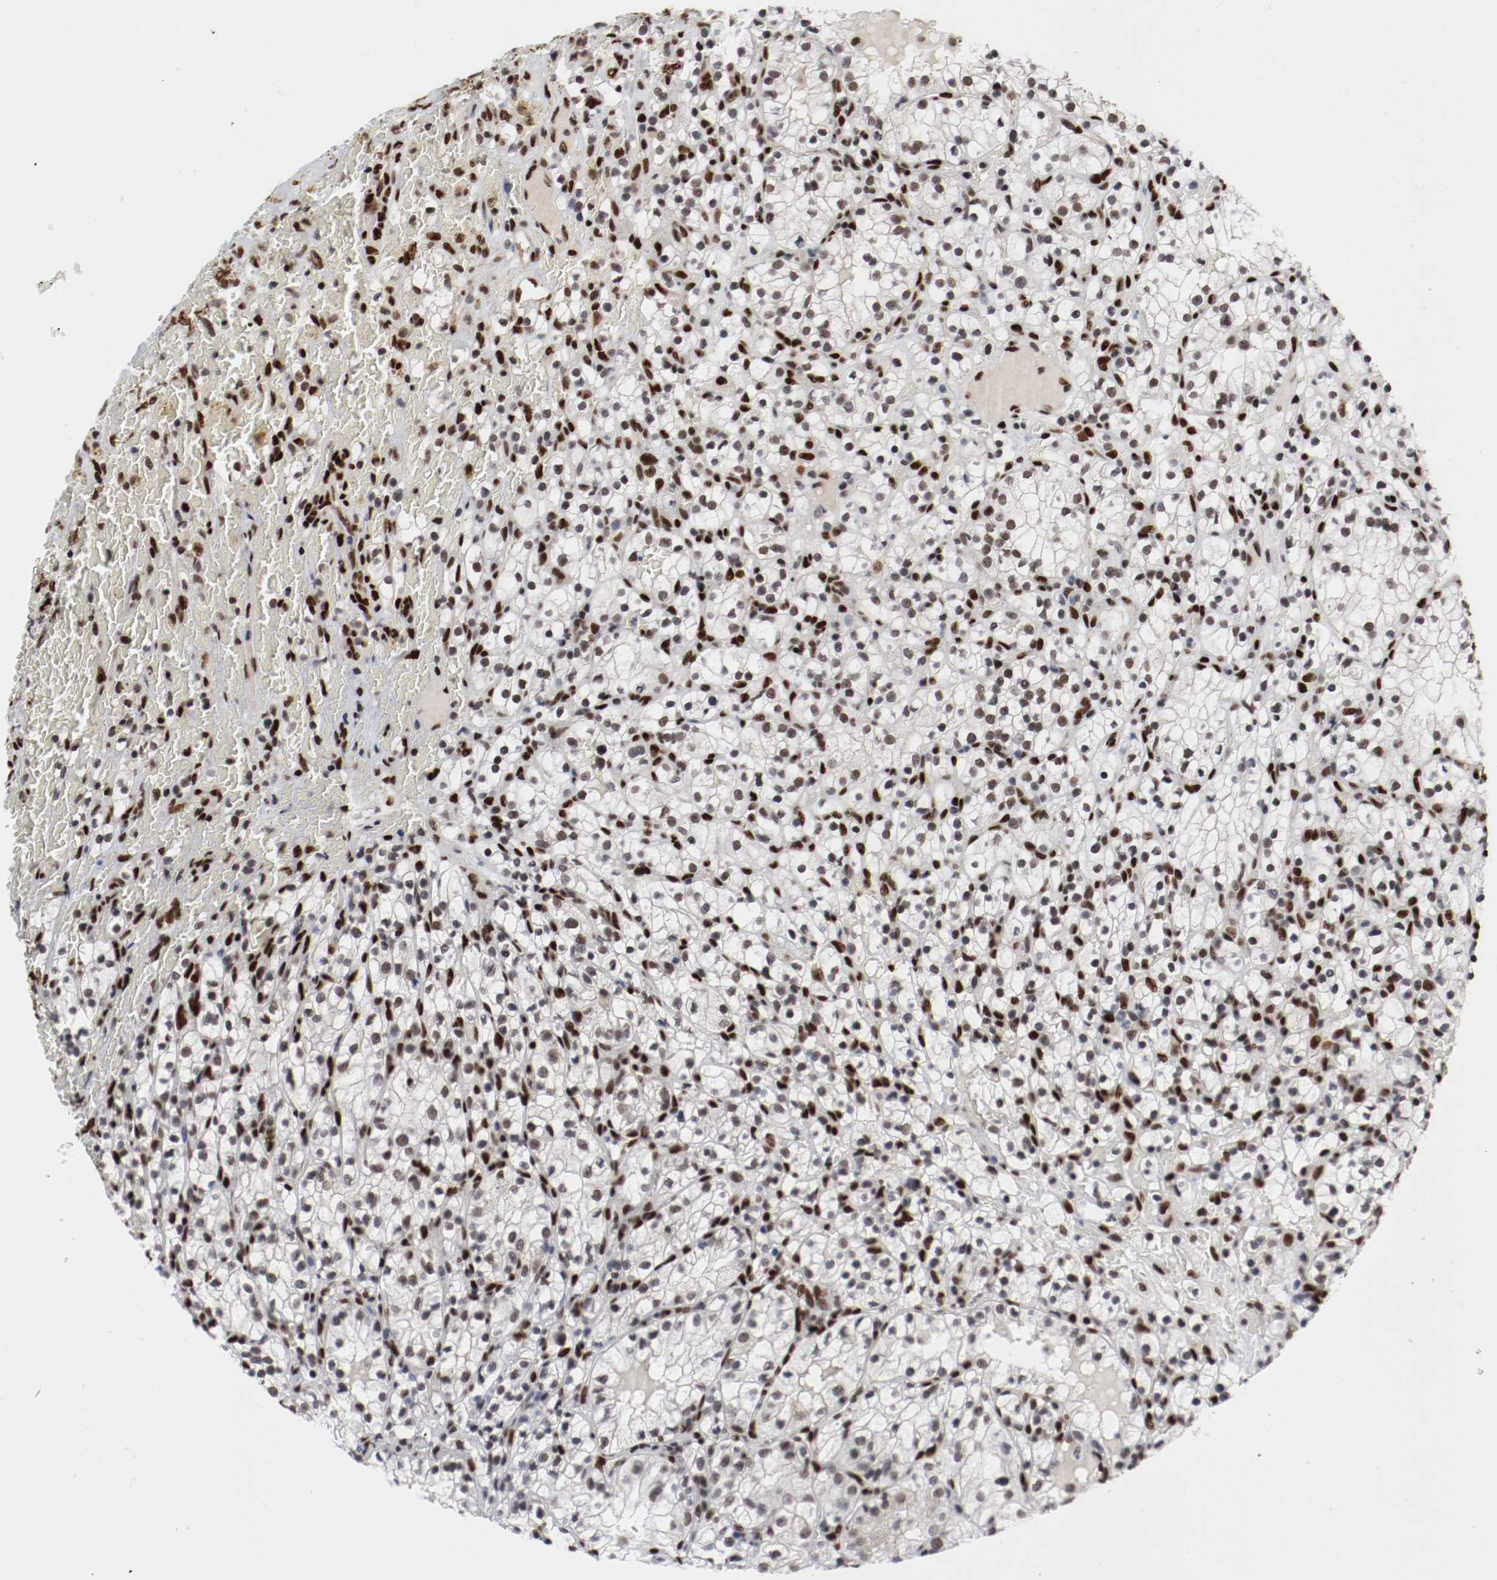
{"staining": {"intensity": "strong", "quantity": "25%-75%", "location": "nuclear"}, "tissue": "renal cancer", "cell_type": "Tumor cells", "image_type": "cancer", "snomed": [{"axis": "morphology", "description": "Normal tissue, NOS"}, {"axis": "morphology", "description": "Adenocarcinoma, NOS"}, {"axis": "topography", "description": "Kidney"}], "caption": "Tumor cells exhibit high levels of strong nuclear expression in approximately 25%-75% of cells in human renal cancer.", "gene": "MEF2D", "patient": {"sex": "female", "age": 55}}